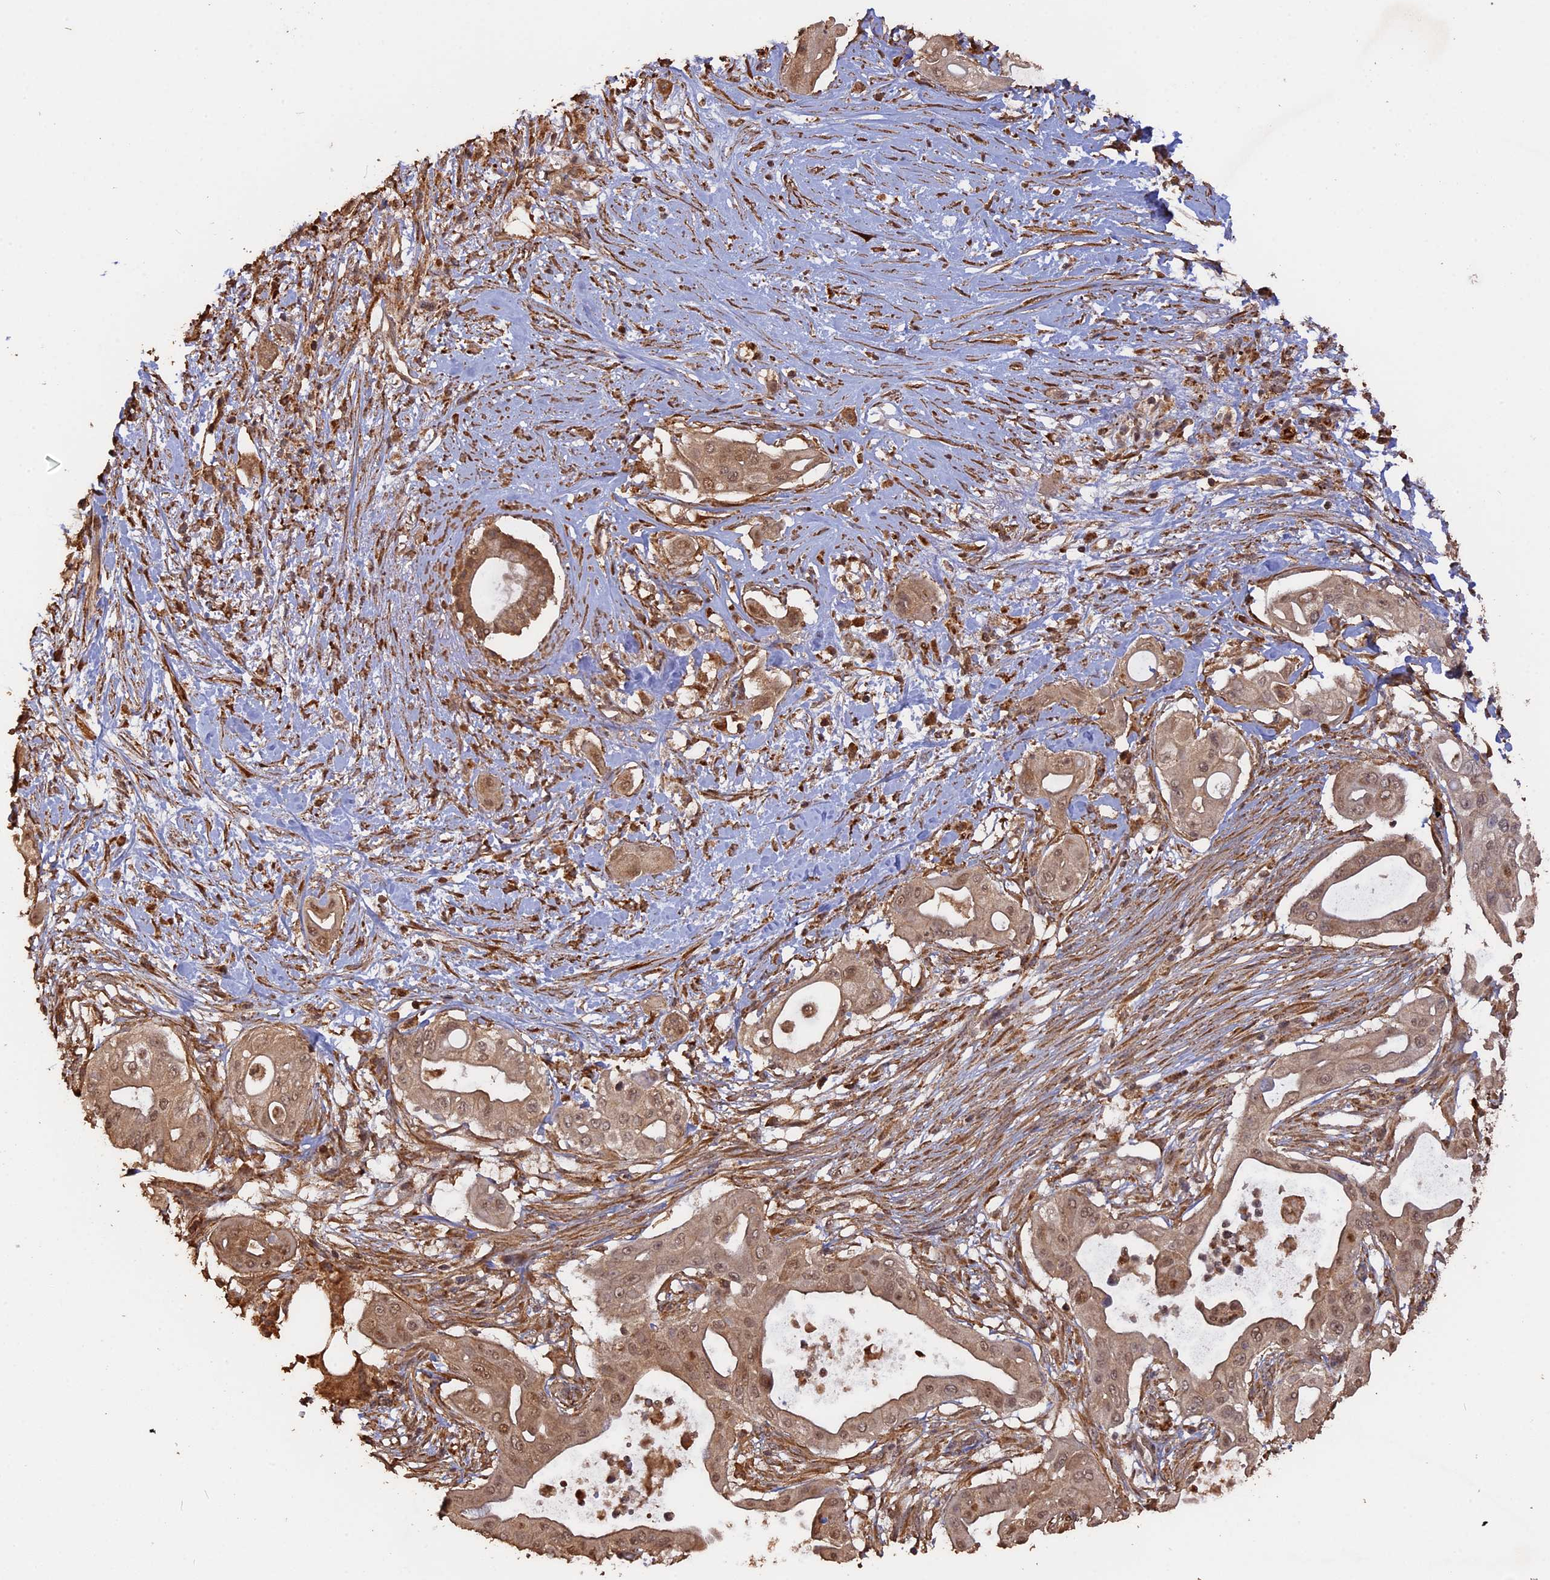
{"staining": {"intensity": "moderate", "quantity": ">75%", "location": "cytoplasmic/membranous,nuclear"}, "tissue": "pancreatic cancer", "cell_type": "Tumor cells", "image_type": "cancer", "snomed": [{"axis": "morphology", "description": "Adenocarcinoma, NOS"}, {"axis": "topography", "description": "Pancreas"}], "caption": "Protein positivity by immunohistochemistry exhibits moderate cytoplasmic/membranous and nuclear staining in about >75% of tumor cells in adenocarcinoma (pancreatic).", "gene": "FAM210B", "patient": {"sex": "male", "age": 68}}